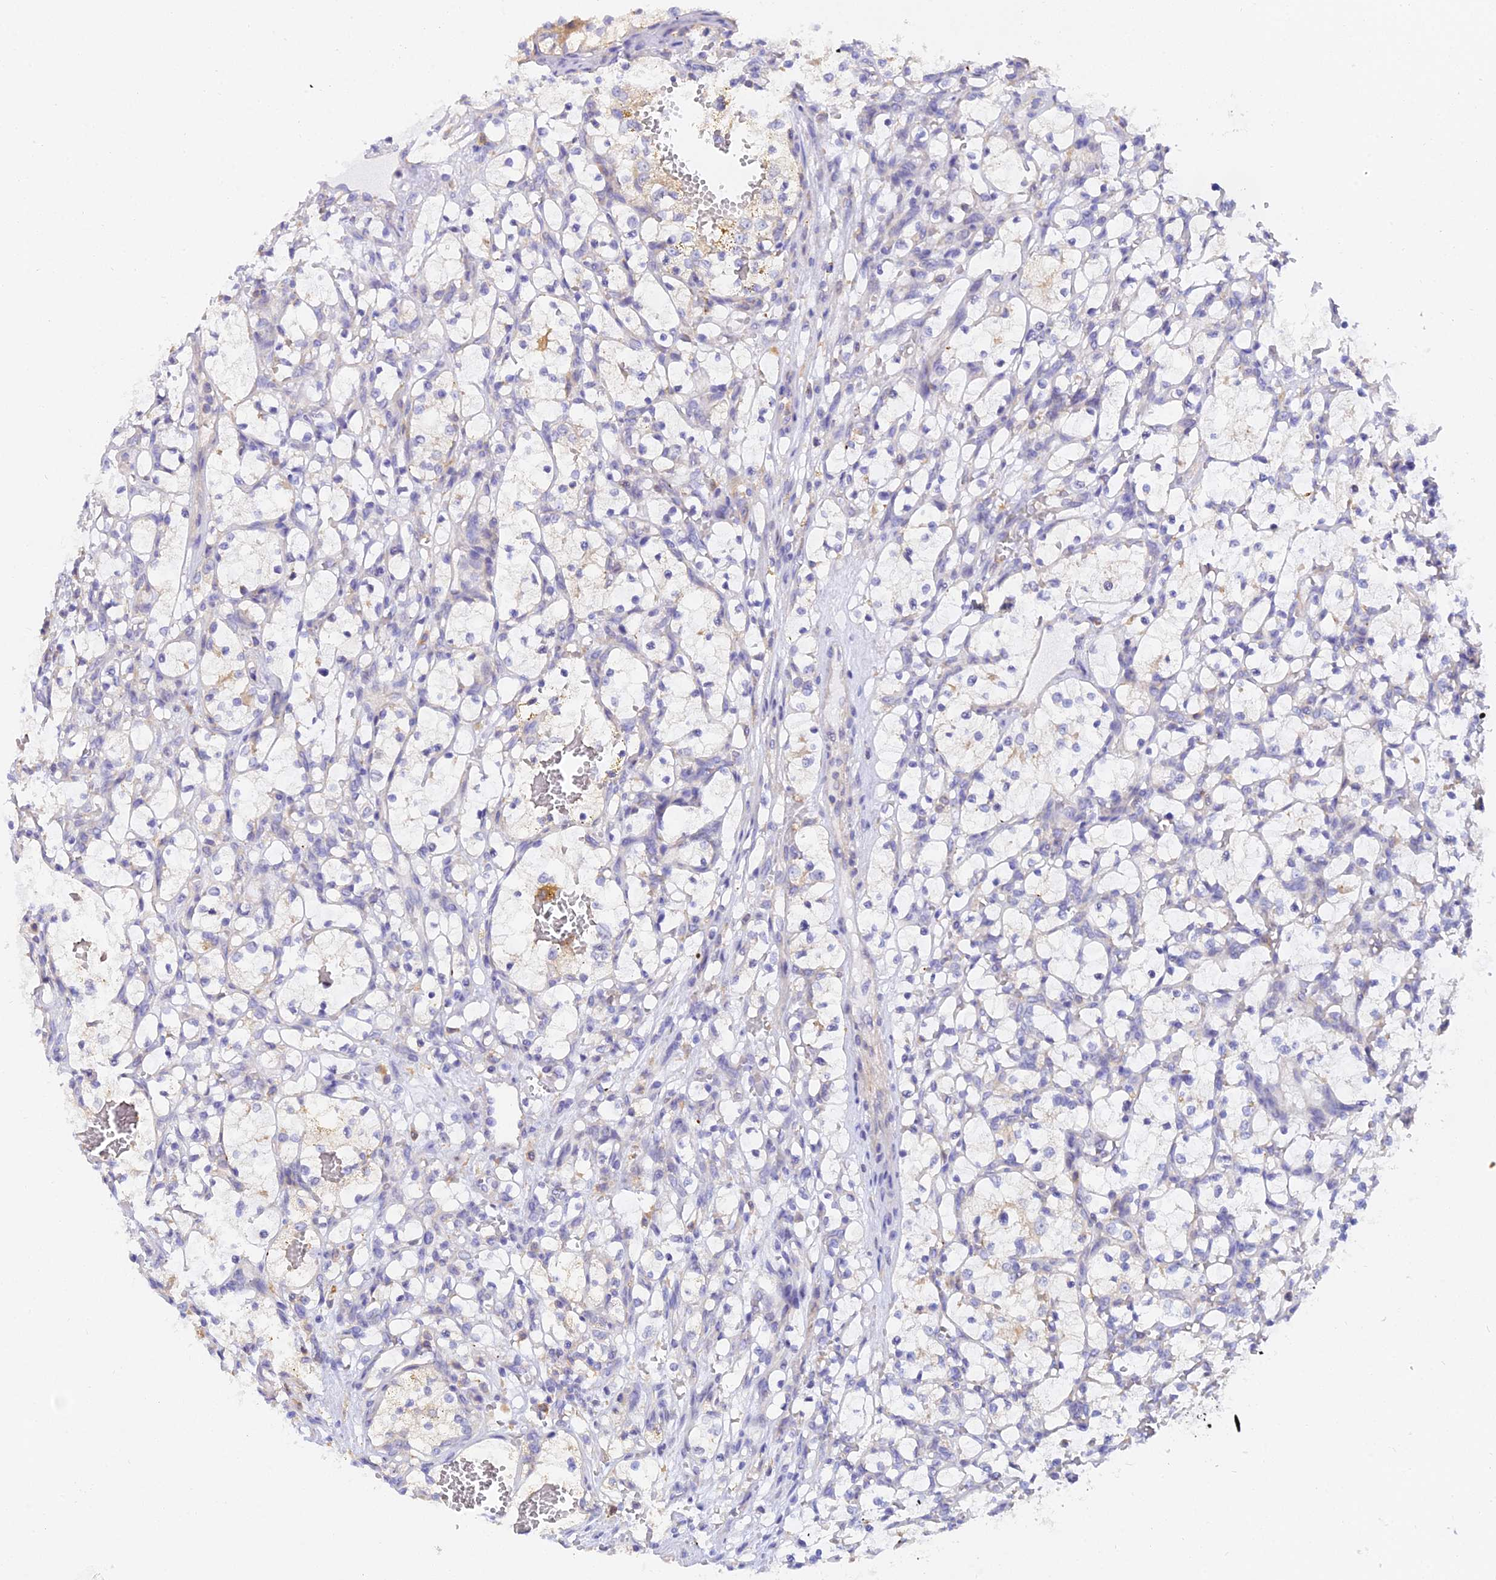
{"staining": {"intensity": "negative", "quantity": "none", "location": "none"}, "tissue": "renal cancer", "cell_type": "Tumor cells", "image_type": "cancer", "snomed": [{"axis": "morphology", "description": "Adenocarcinoma, NOS"}, {"axis": "topography", "description": "Kidney"}], "caption": "Immunohistochemical staining of renal cancer (adenocarcinoma) shows no significant staining in tumor cells.", "gene": "ARL8B", "patient": {"sex": "female", "age": 69}}